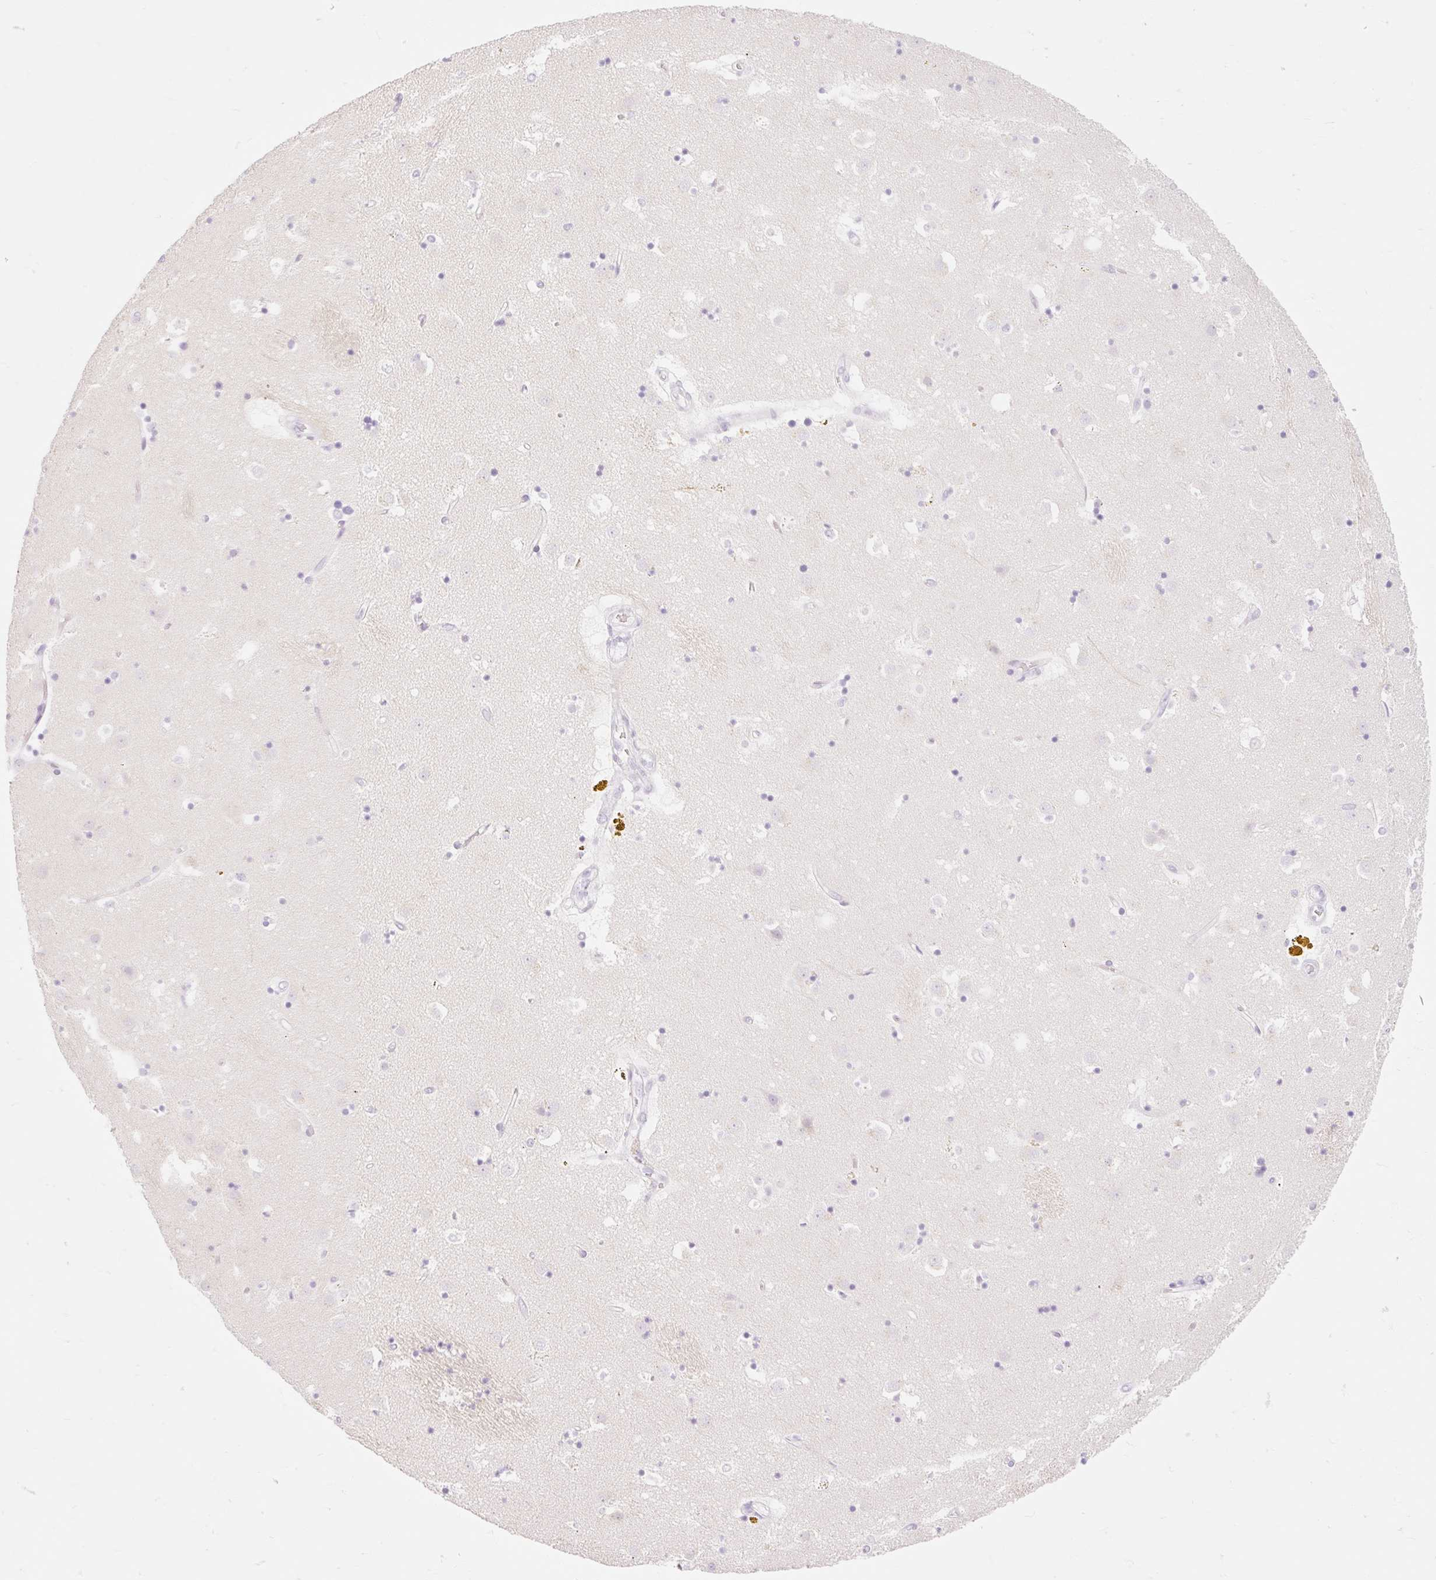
{"staining": {"intensity": "negative", "quantity": "none", "location": "none"}, "tissue": "caudate", "cell_type": "Glial cells", "image_type": "normal", "snomed": [{"axis": "morphology", "description": "Normal tissue, NOS"}, {"axis": "topography", "description": "Lateral ventricle wall"}], "caption": "Immunohistochemistry (IHC) image of benign caudate stained for a protein (brown), which demonstrates no expression in glial cells.", "gene": "TAF1L", "patient": {"sex": "male", "age": 58}}